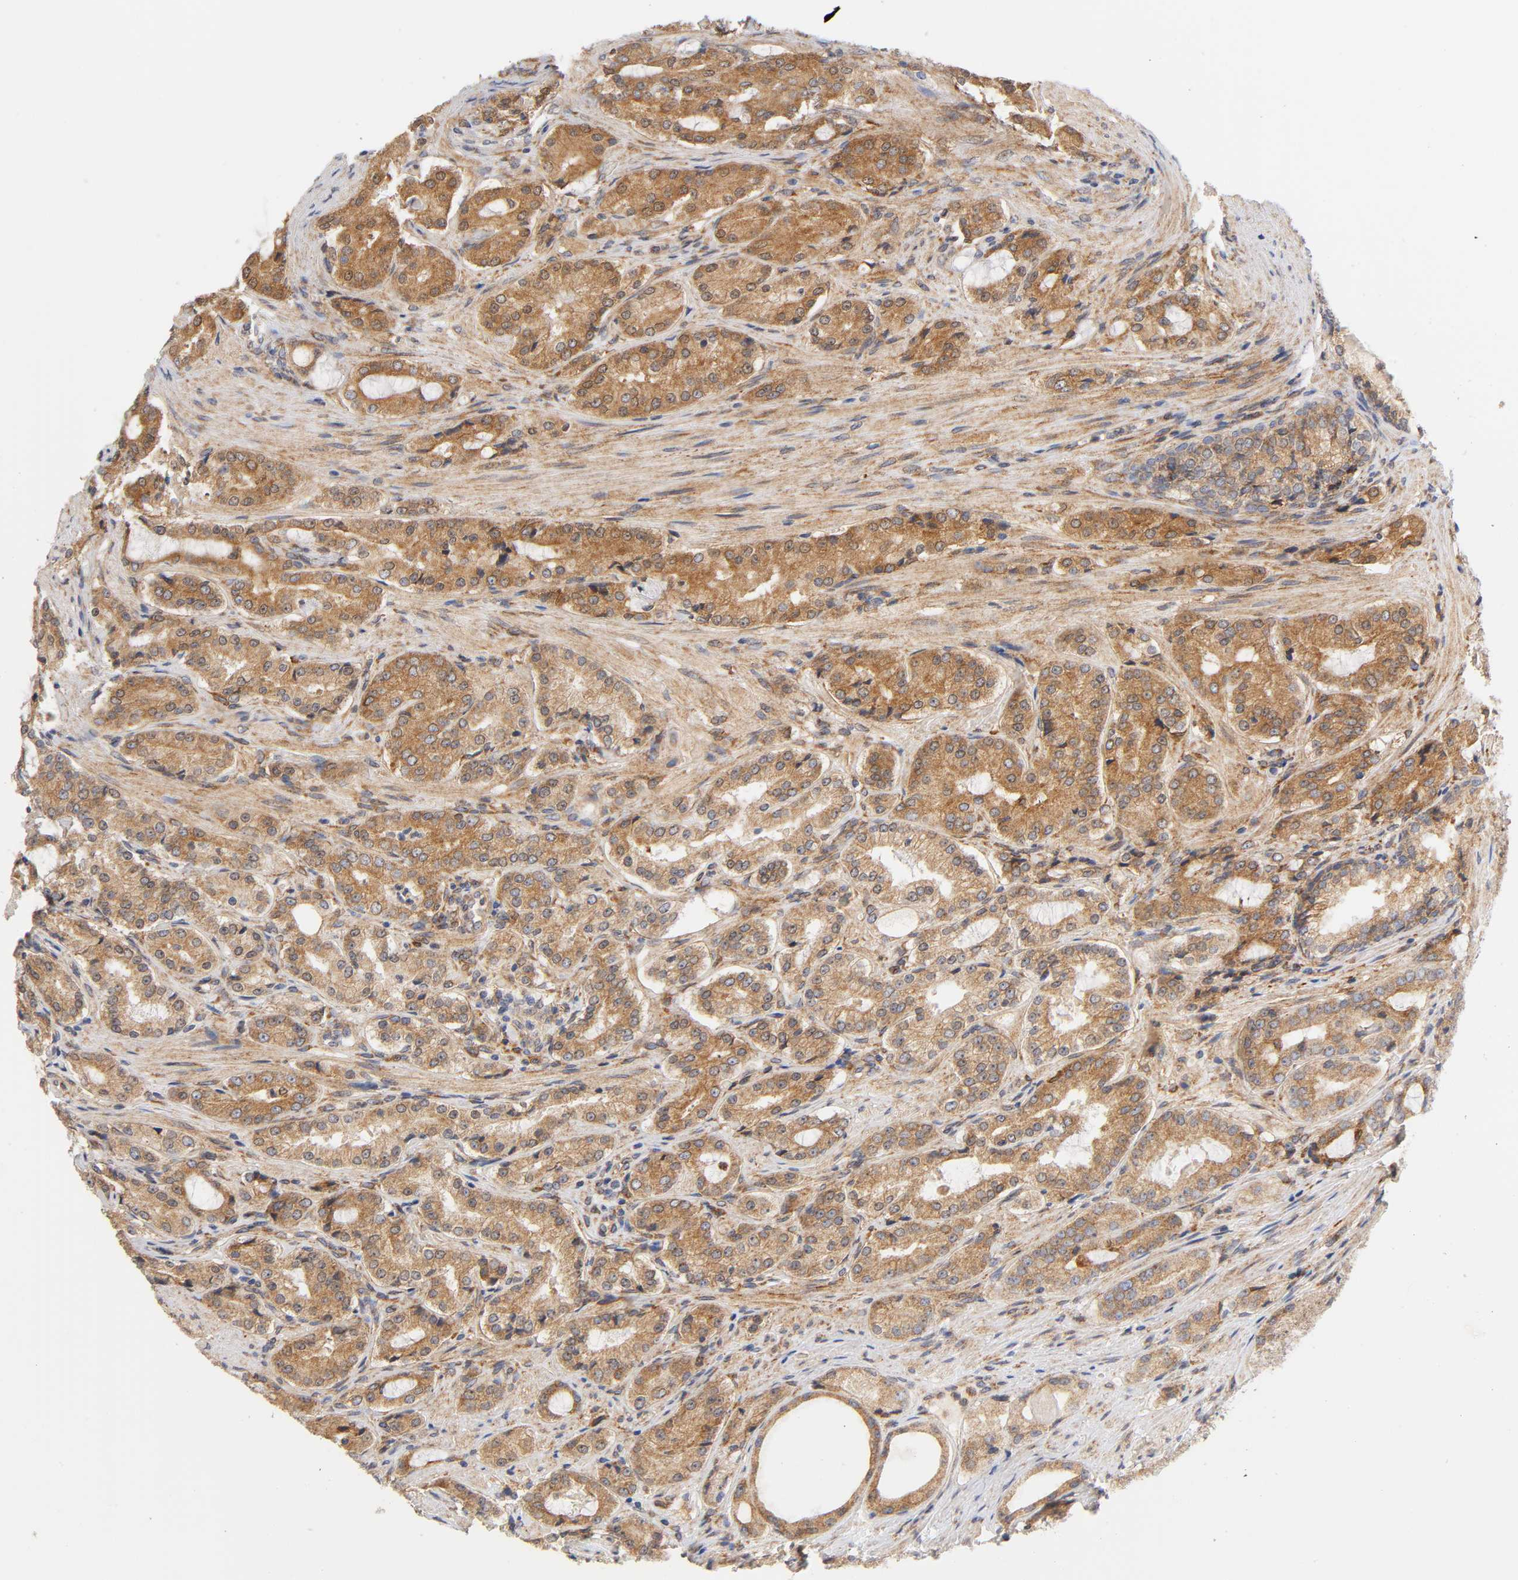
{"staining": {"intensity": "moderate", "quantity": ">75%", "location": "cytoplasmic/membranous"}, "tissue": "prostate cancer", "cell_type": "Tumor cells", "image_type": "cancer", "snomed": [{"axis": "morphology", "description": "Adenocarcinoma, High grade"}, {"axis": "topography", "description": "Prostate"}], "caption": "A photomicrograph showing moderate cytoplasmic/membranous staining in about >75% of tumor cells in prostate high-grade adenocarcinoma, as visualized by brown immunohistochemical staining.", "gene": "POR", "patient": {"sex": "male", "age": 72}}